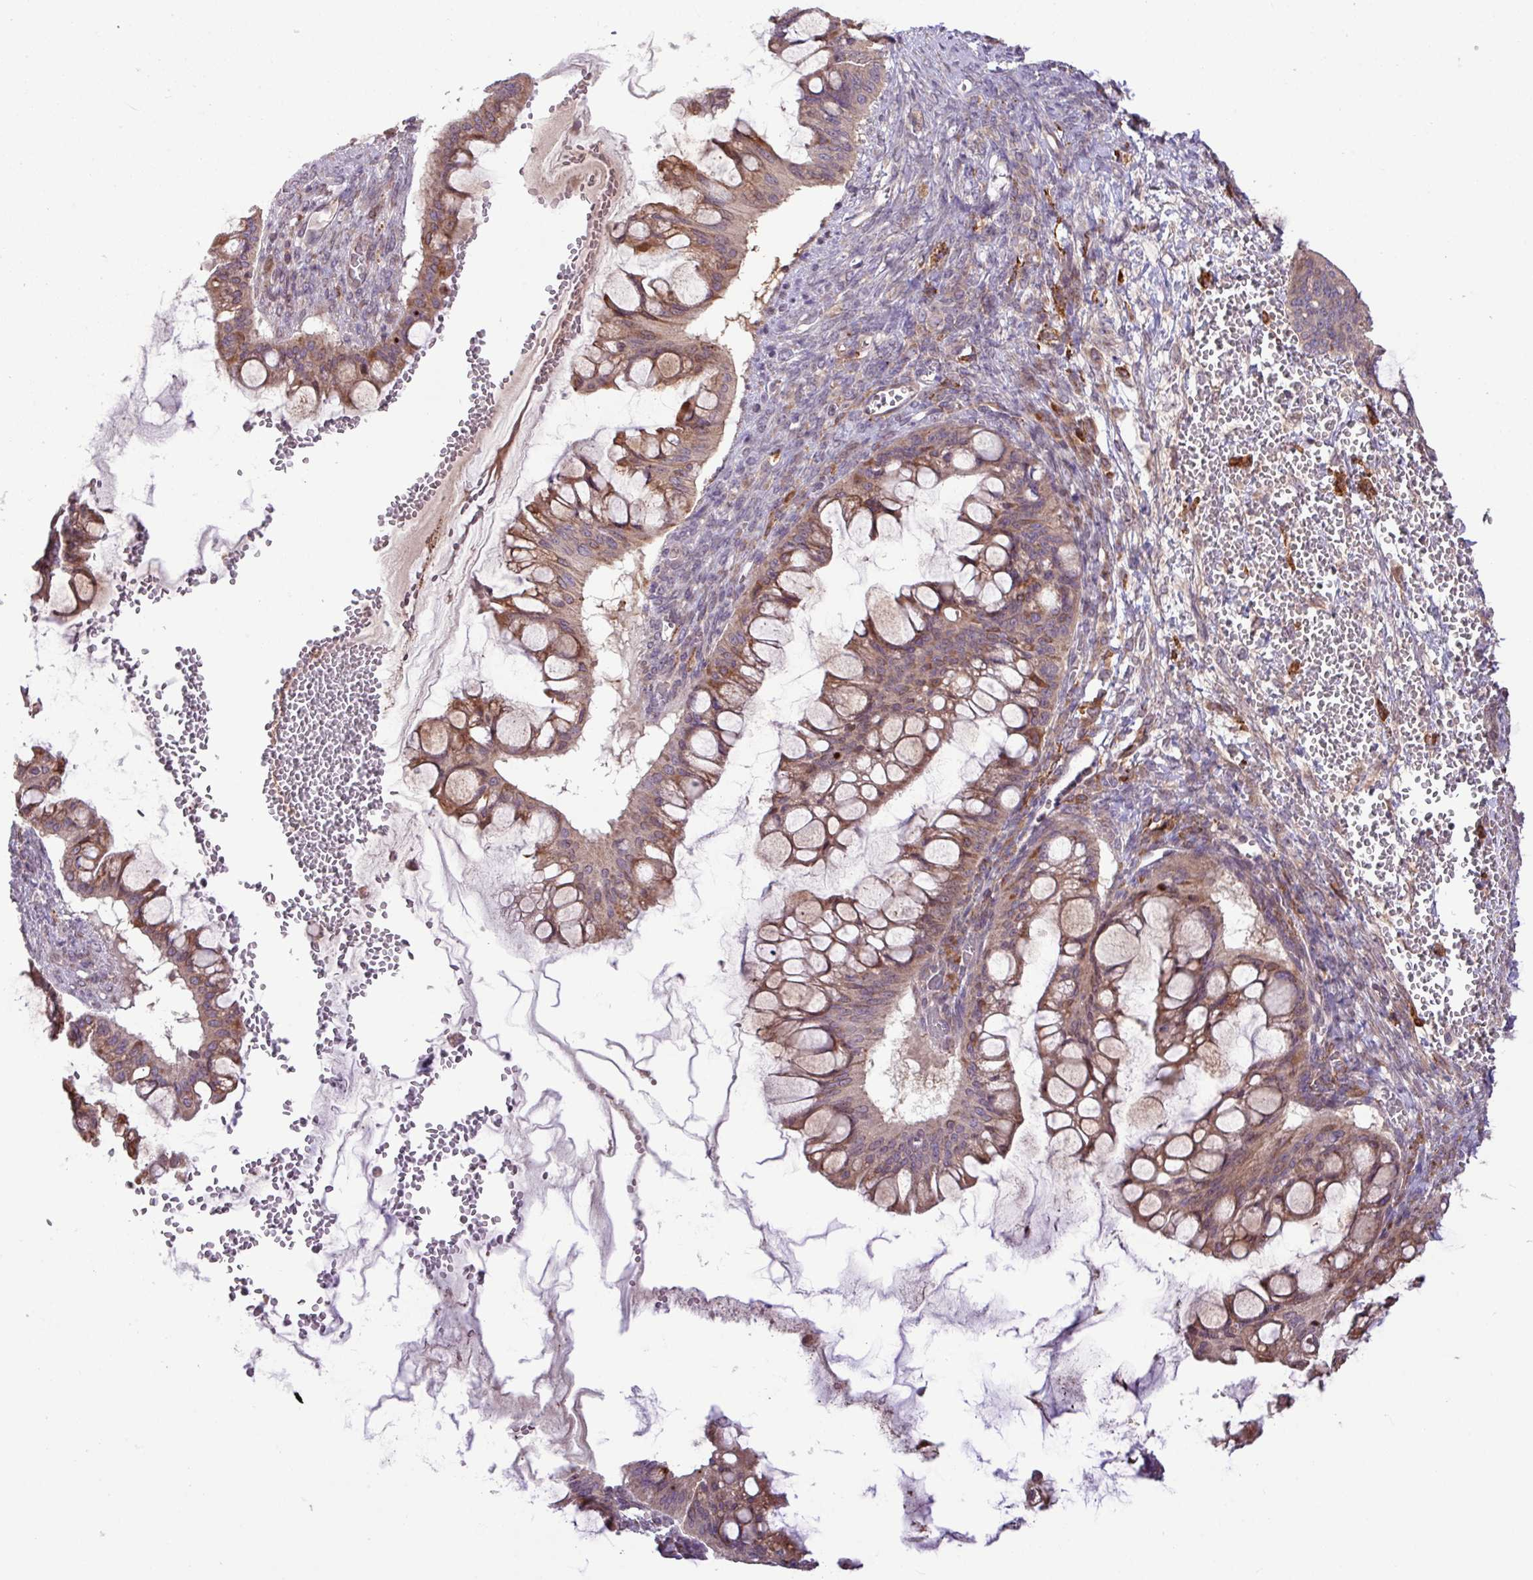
{"staining": {"intensity": "moderate", "quantity": "25%-75%", "location": "cytoplasmic/membranous"}, "tissue": "ovarian cancer", "cell_type": "Tumor cells", "image_type": "cancer", "snomed": [{"axis": "morphology", "description": "Cystadenocarcinoma, mucinous, NOS"}, {"axis": "topography", "description": "Ovary"}], "caption": "Tumor cells demonstrate medium levels of moderate cytoplasmic/membranous staining in approximately 25%-75% of cells in human ovarian cancer.", "gene": "ARHGEF25", "patient": {"sex": "female", "age": 73}}